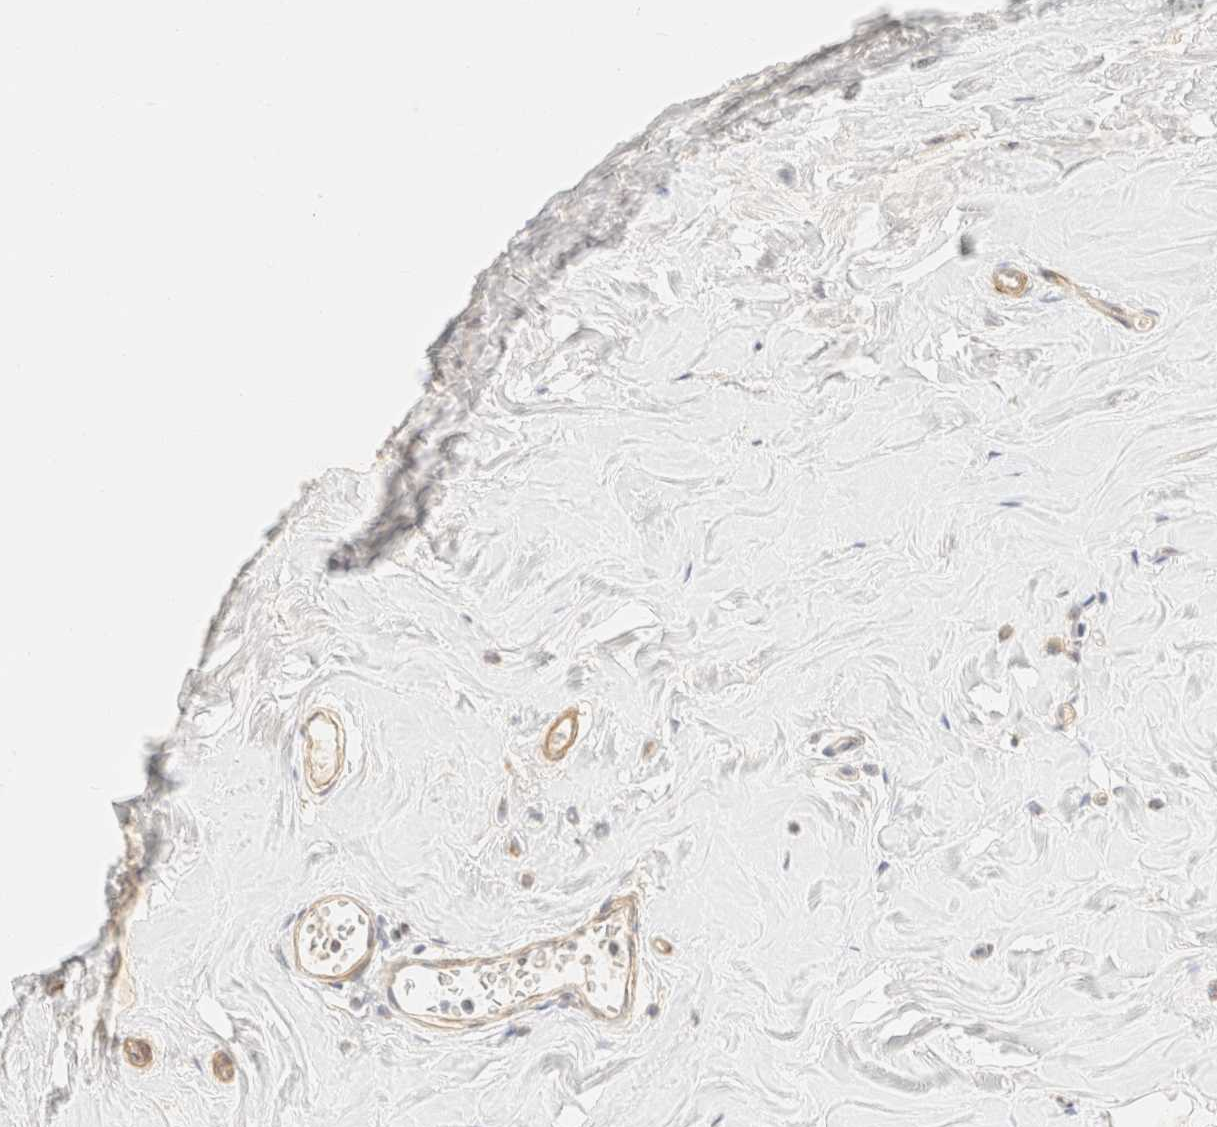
{"staining": {"intensity": "weak", "quantity": ">75%", "location": "cytoplasmic/membranous"}, "tissue": "breast cancer", "cell_type": "Tumor cells", "image_type": "cancer", "snomed": [{"axis": "morphology", "description": "Lobular carcinoma"}, {"axis": "topography", "description": "Breast"}], "caption": "Immunohistochemistry micrograph of human breast cancer (lobular carcinoma) stained for a protein (brown), which demonstrates low levels of weak cytoplasmic/membranous positivity in about >75% of tumor cells.", "gene": "MRM3", "patient": {"sex": "female", "age": 47}}